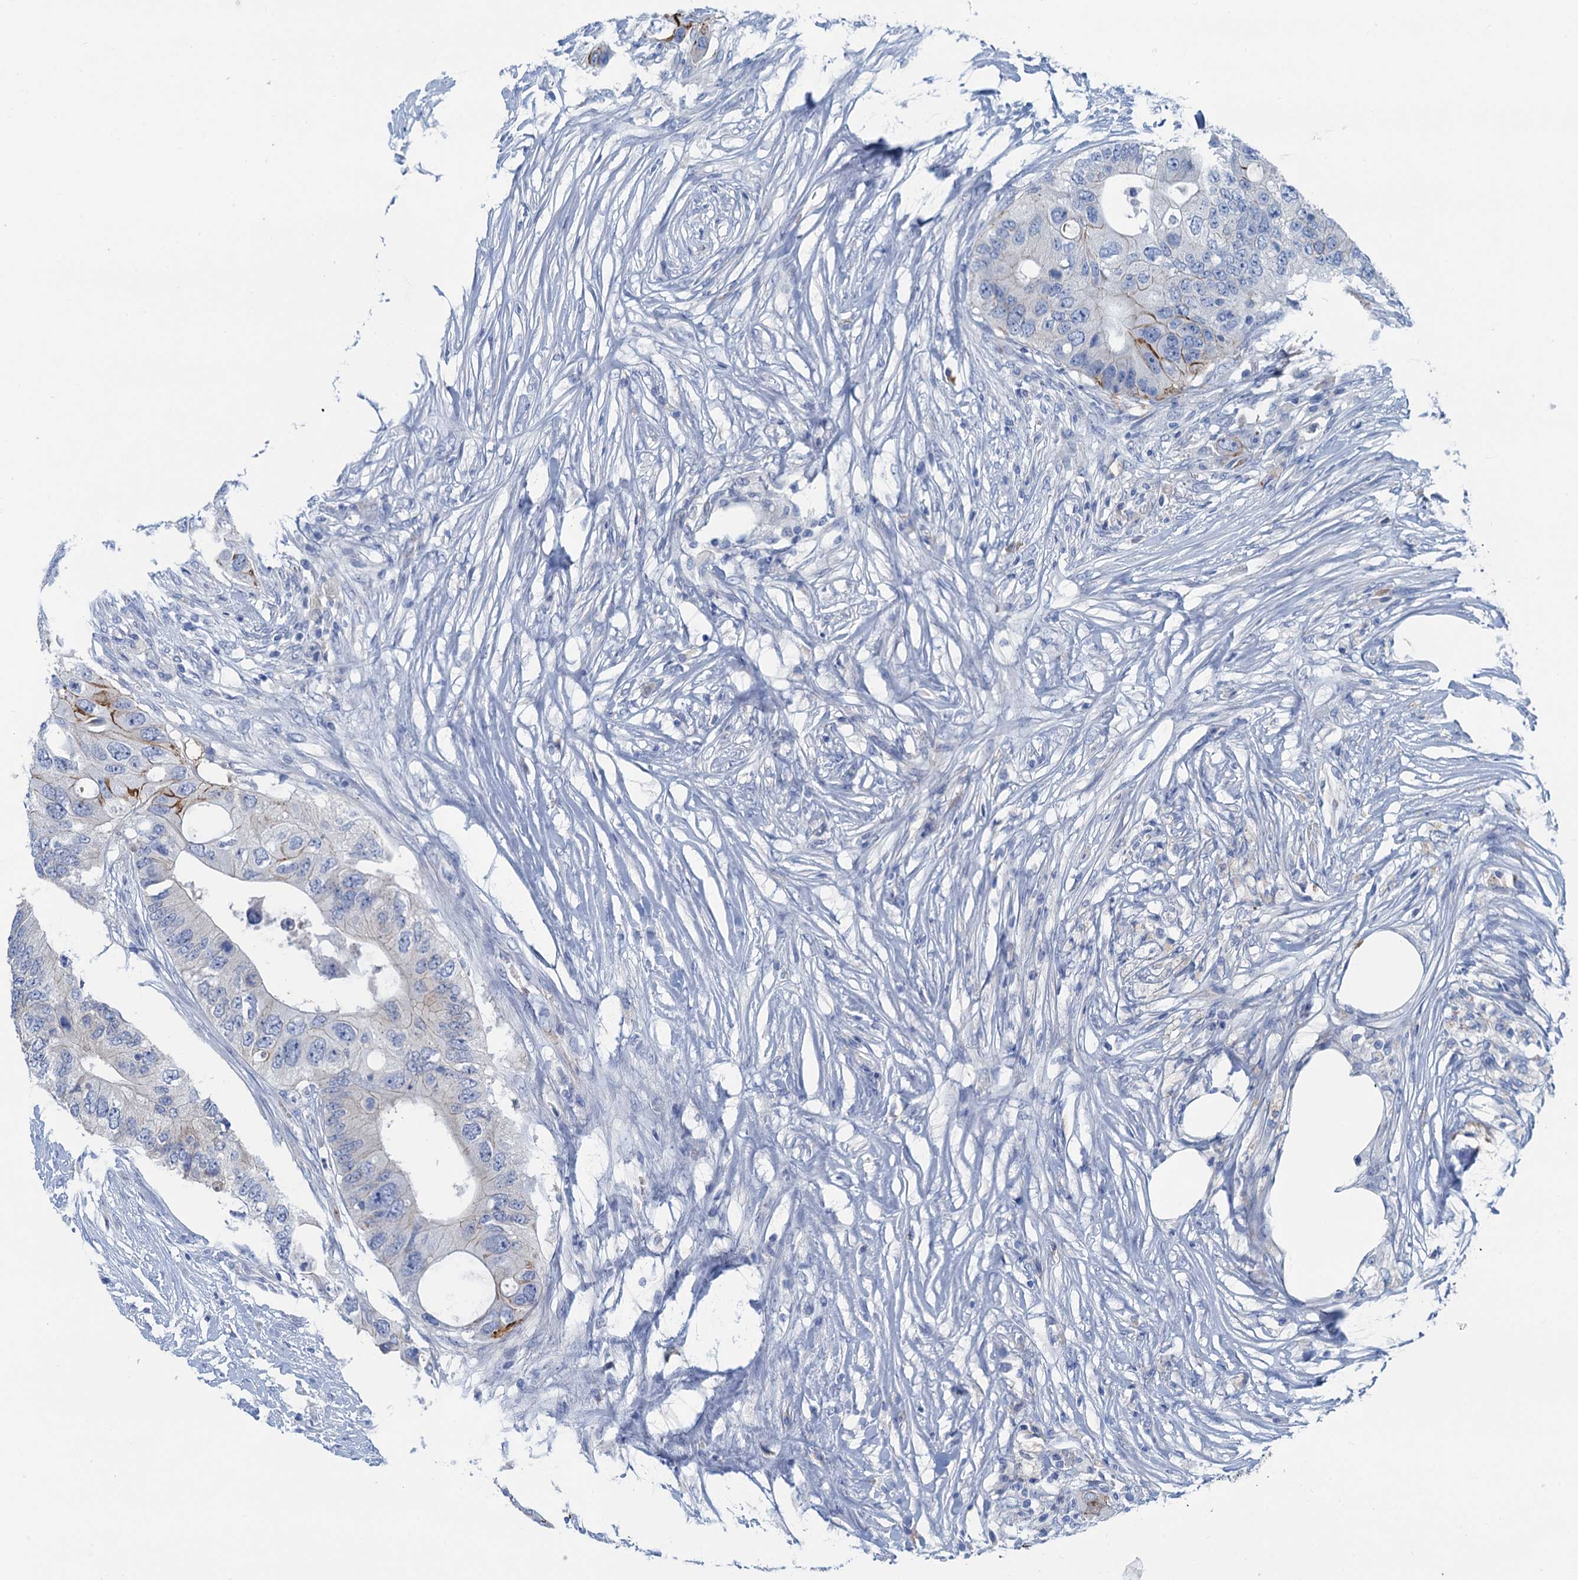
{"staining": {"intensity": "strong", "quantity": "<25%", "location": "cytoplasmic/membranous"}, "tissue": "colorectal cancer", "cell_type": "Tumor cells", "image_type": "cancer", "snomed": [{"axis": "morphology", "description": "Adenocarcinoma, NOS"}, {"axis": "topography", "description": "Colon"}], "caption": "Tumor cells exhibit strong cytoplasmic/membranous staining in approximately <25% of cells in colorectal cancer. Nuclei are stained in blue.", "gene": "MYADML2", "patient": {"sex": "male", "age": 71}}